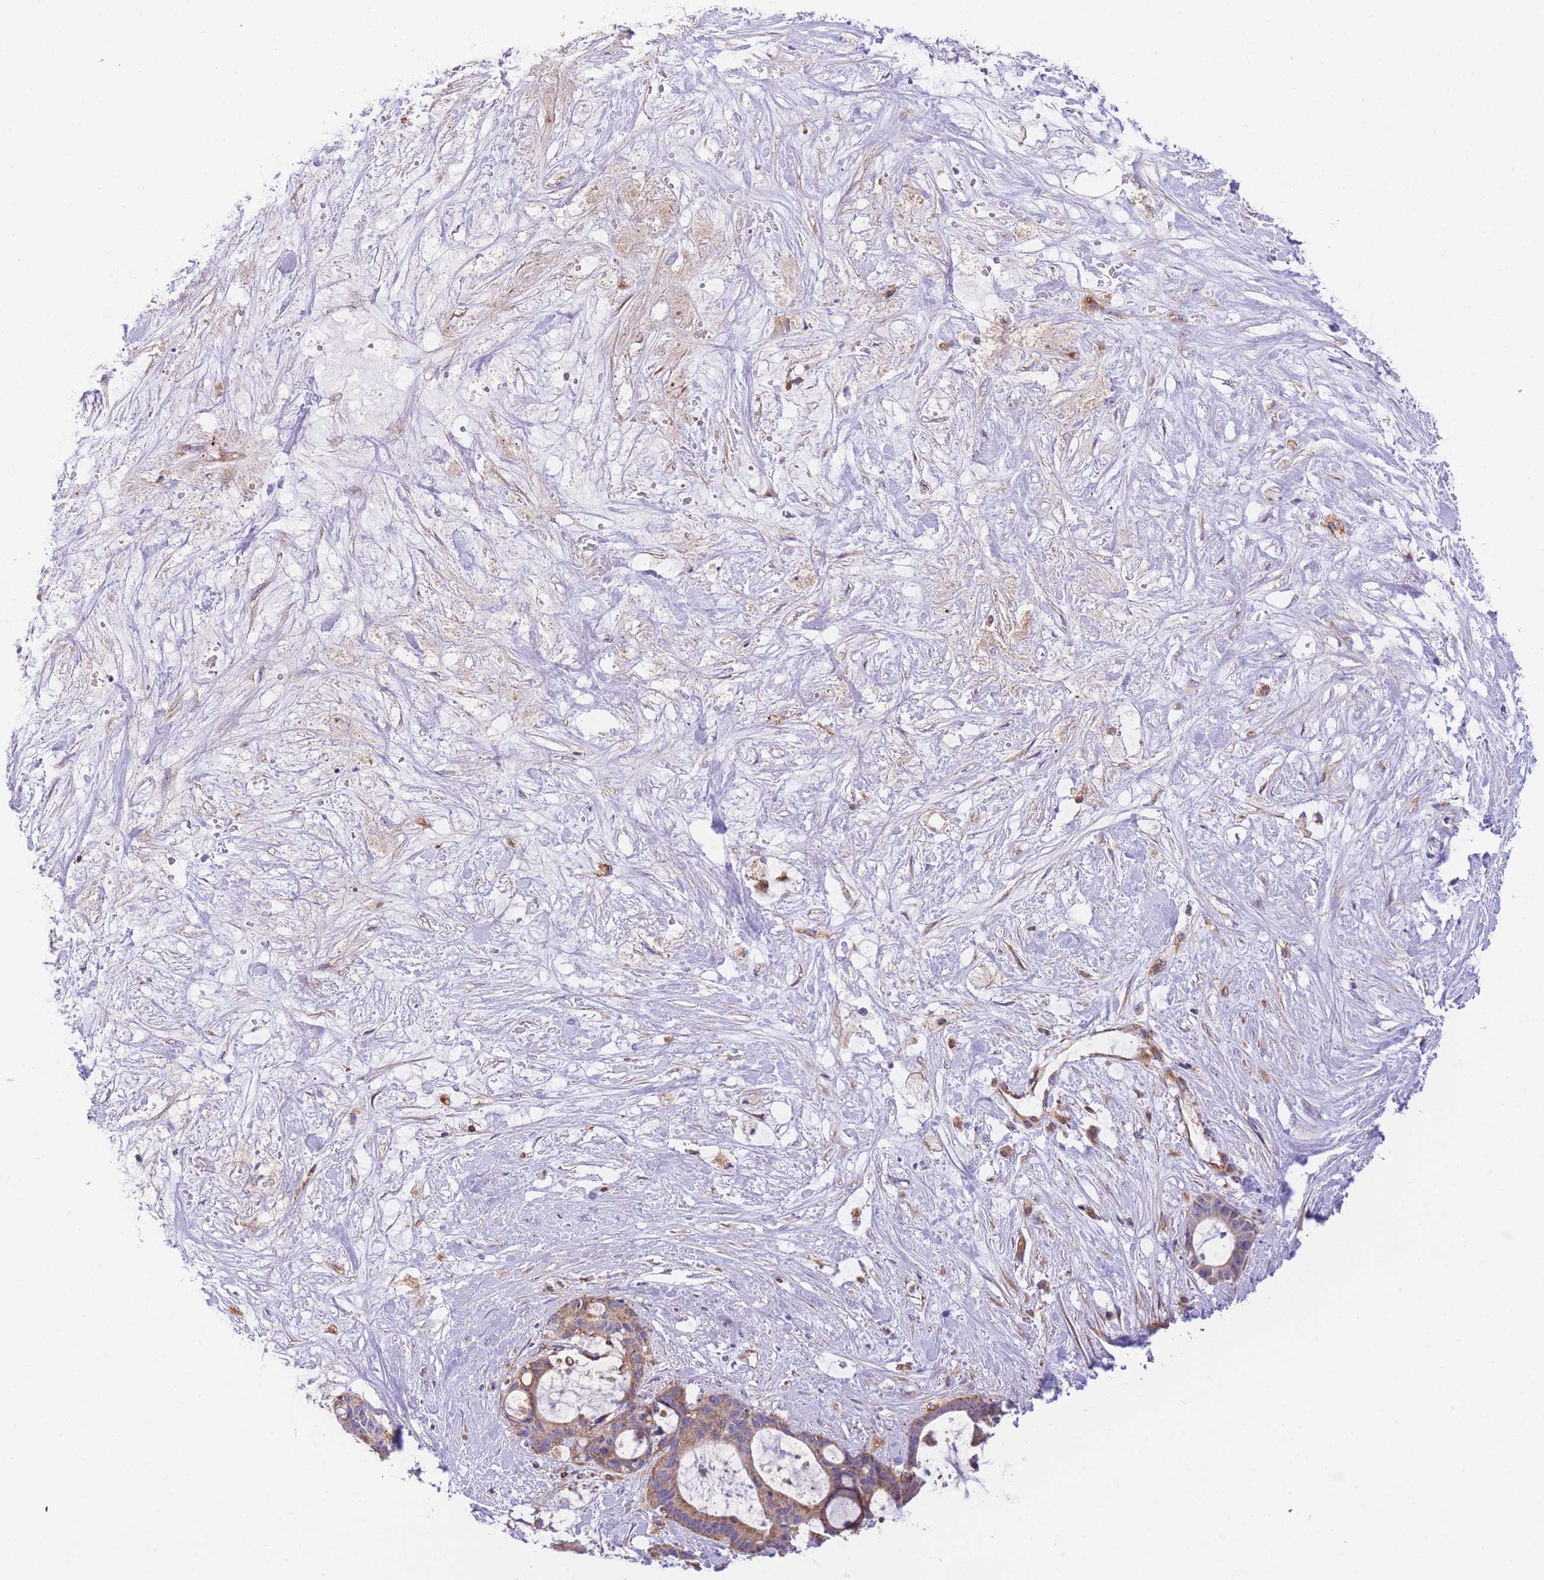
{"staining": {"intensity": "moderate", "quantity": ">75%", "location": "cytoplasmic/membranous"}, "tissue": "liver cancer", "cell_type": "Tumor cells", "image_type": "cancer", "snomed": [{"axis": "morphology", "description": "Normal tissue, NOS"}, {"axis": "morphology", "description": "Cholangiocarcinoma"}, {"axis": "topography", "description": "Liver"}, {"axis": "topography", "description": "Peripheral nerve tissue"}], "caption": "Human liver cancer stained with a brown dye displays moderate cytoplasmic/membranous positive staining in approximately >75% of tumor cells.", "gene": "MTRES1", "patient": {"sex": "female", "age": 73}}